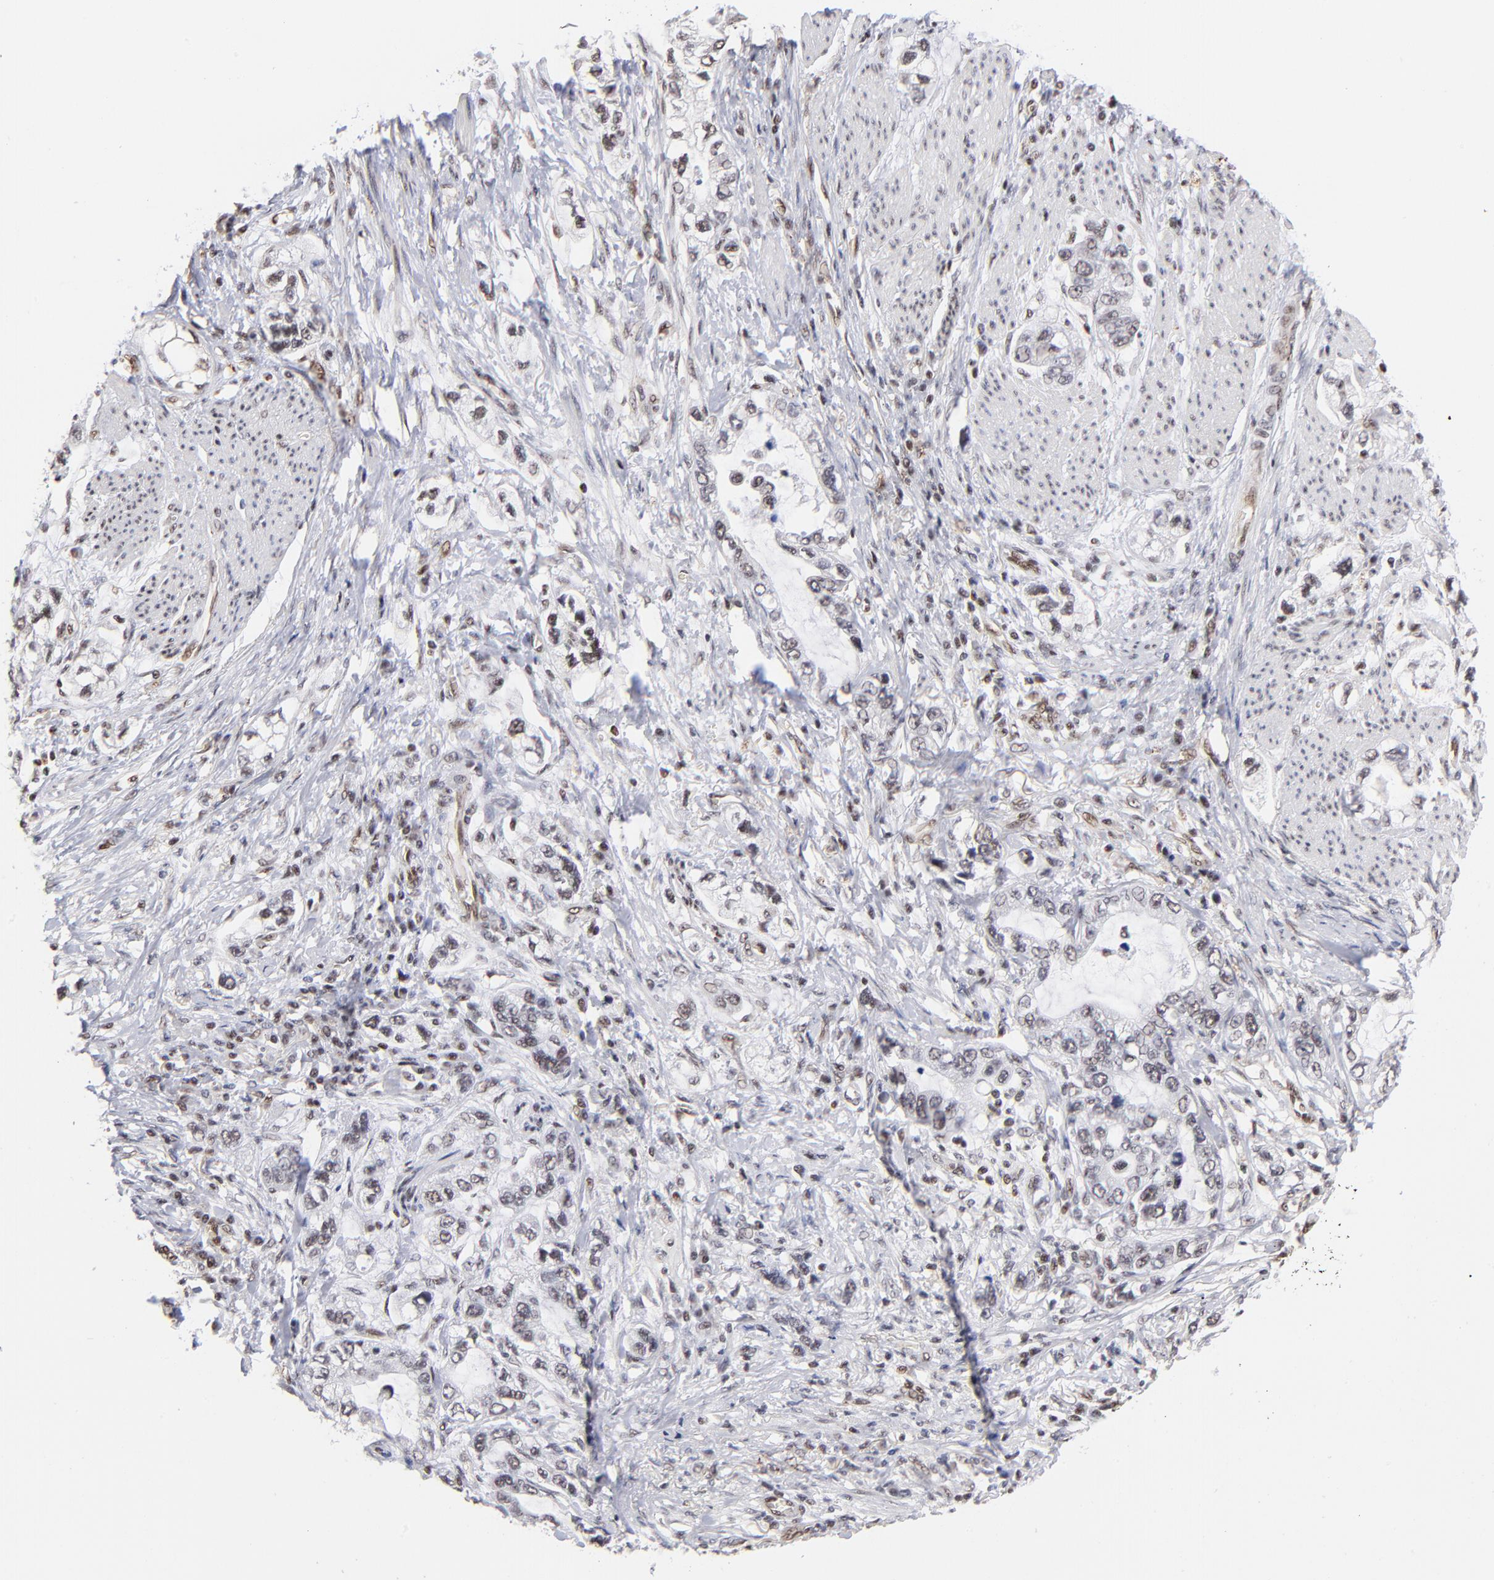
{"staining": {"intensity": "weak", "quantity": "25%-75%", "location": "nuclear"}, "tissue": "stomach cancer", "cell_type": "Tumor cells", "image_type": "cancer", "snomed": [{"axis": "morphology", "description": "Adenocarcinoma, NOS"}, {"axis": "topography", "description": "Stomach, lower"}], "caption": "Weak nuclear positivity is appreciated in about 25%-75% of tumor cells in stomach cancer (adenocarcinoma). (DAB (3,3'-diaminobenzidine) = brown stain, brightfield microscopy at high magnification).", "gene": "GABPA", "patient": {"sex": "female", "age": 93}}